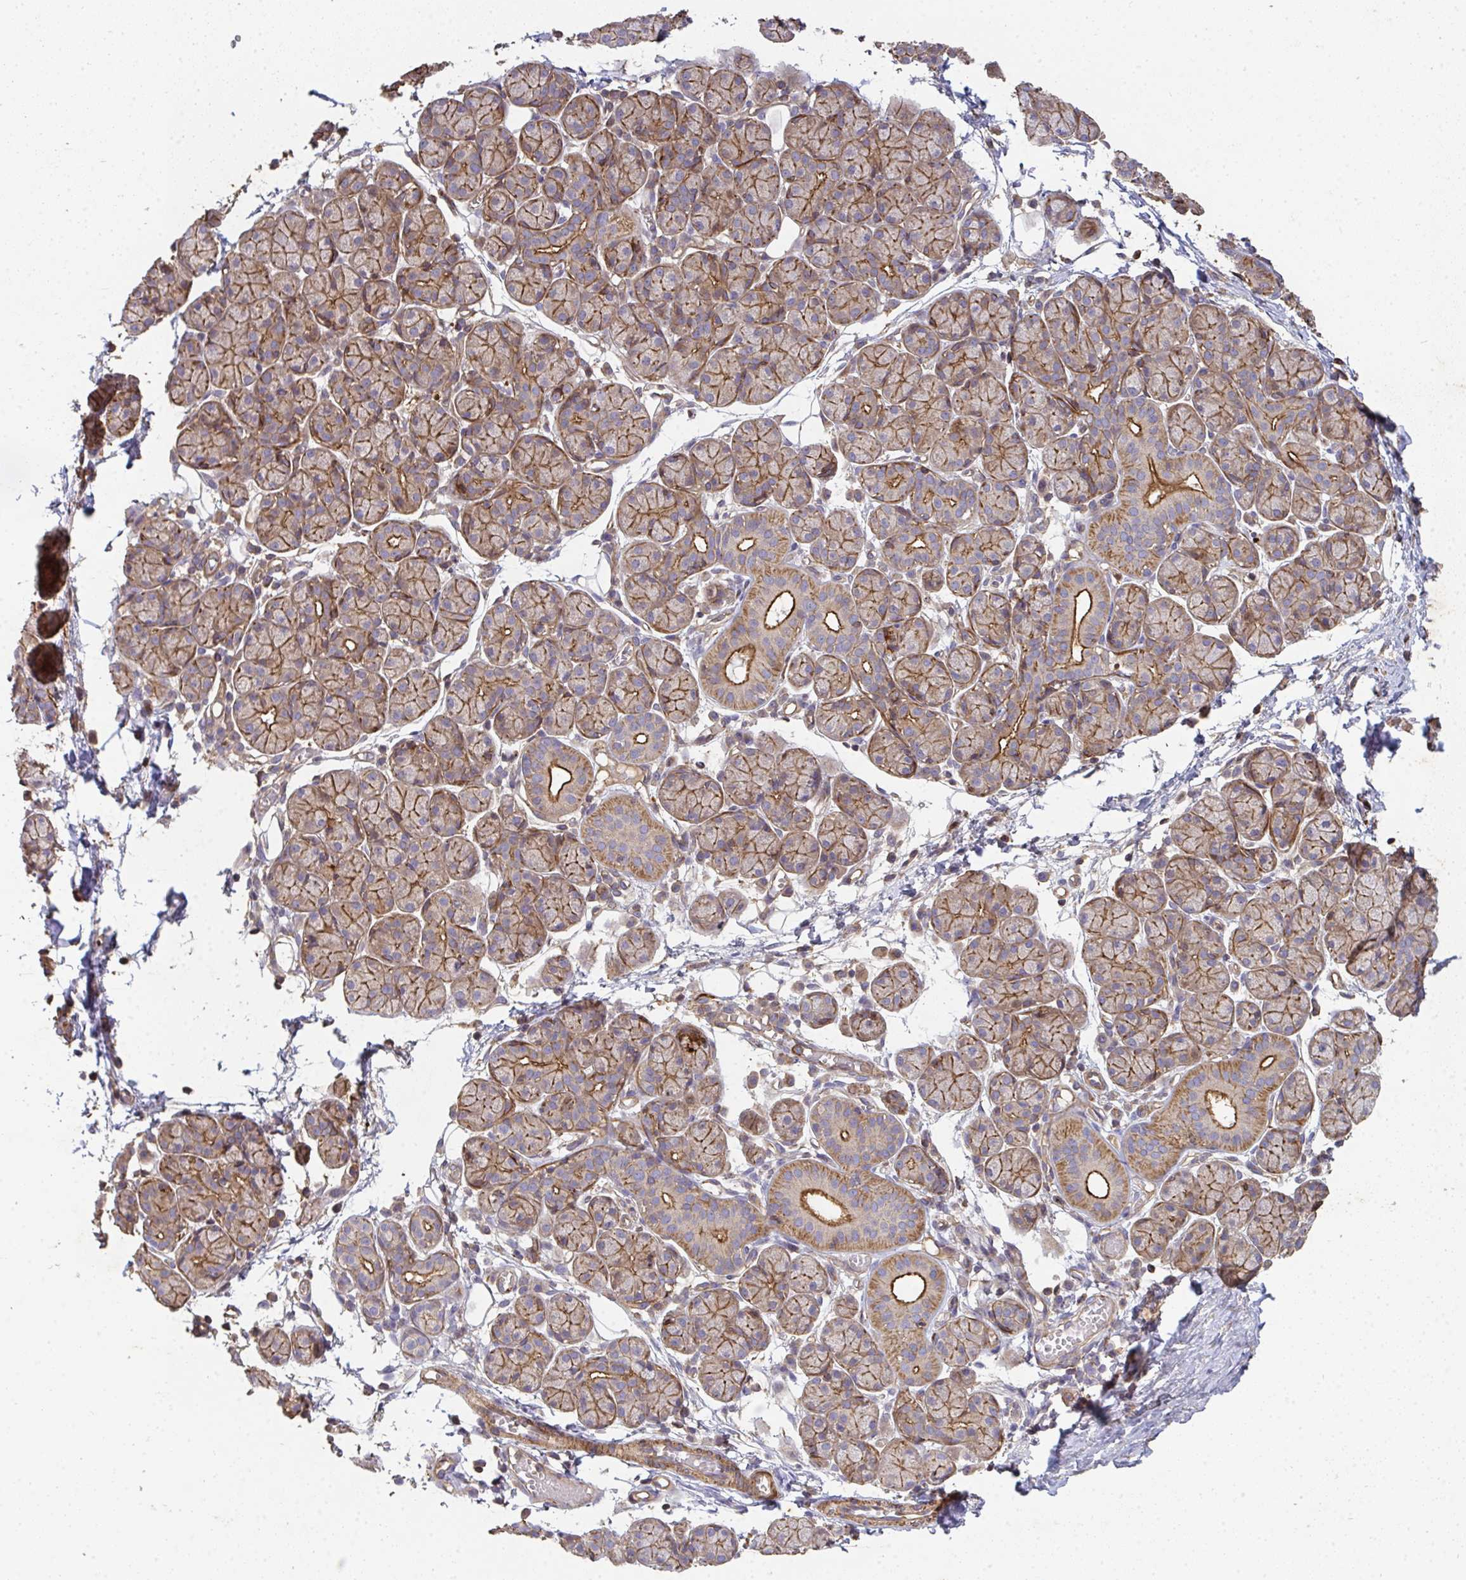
{"staining": {"intensity": "strong", "quantity": "25%-75%", "location": "cytoplasmic/membranous"}, "tissue": "salivary gland", "cell_type": "Glandular cells", "image_type": "normal", "snomed": [{"axis": "morphology", "description": "Normal tissue, NOS"}, {"axis": "morphology", "description": "Inflammation, NOS"}, {"axis": "topography", "description": "Lymph node"}, {"axis": "topography", "description": "Salivary gland"}], "caption": "DAB immunohistochemical staining of benign salivary gland displays strong cytoplasmic/membranous protein expression in about 25%-75% of glandular cells. (DAB IHC, brown staining for protein, blue staining for nuclei).", "gene": "TNMD", "patient": {"sex": "male", "age": 3}}